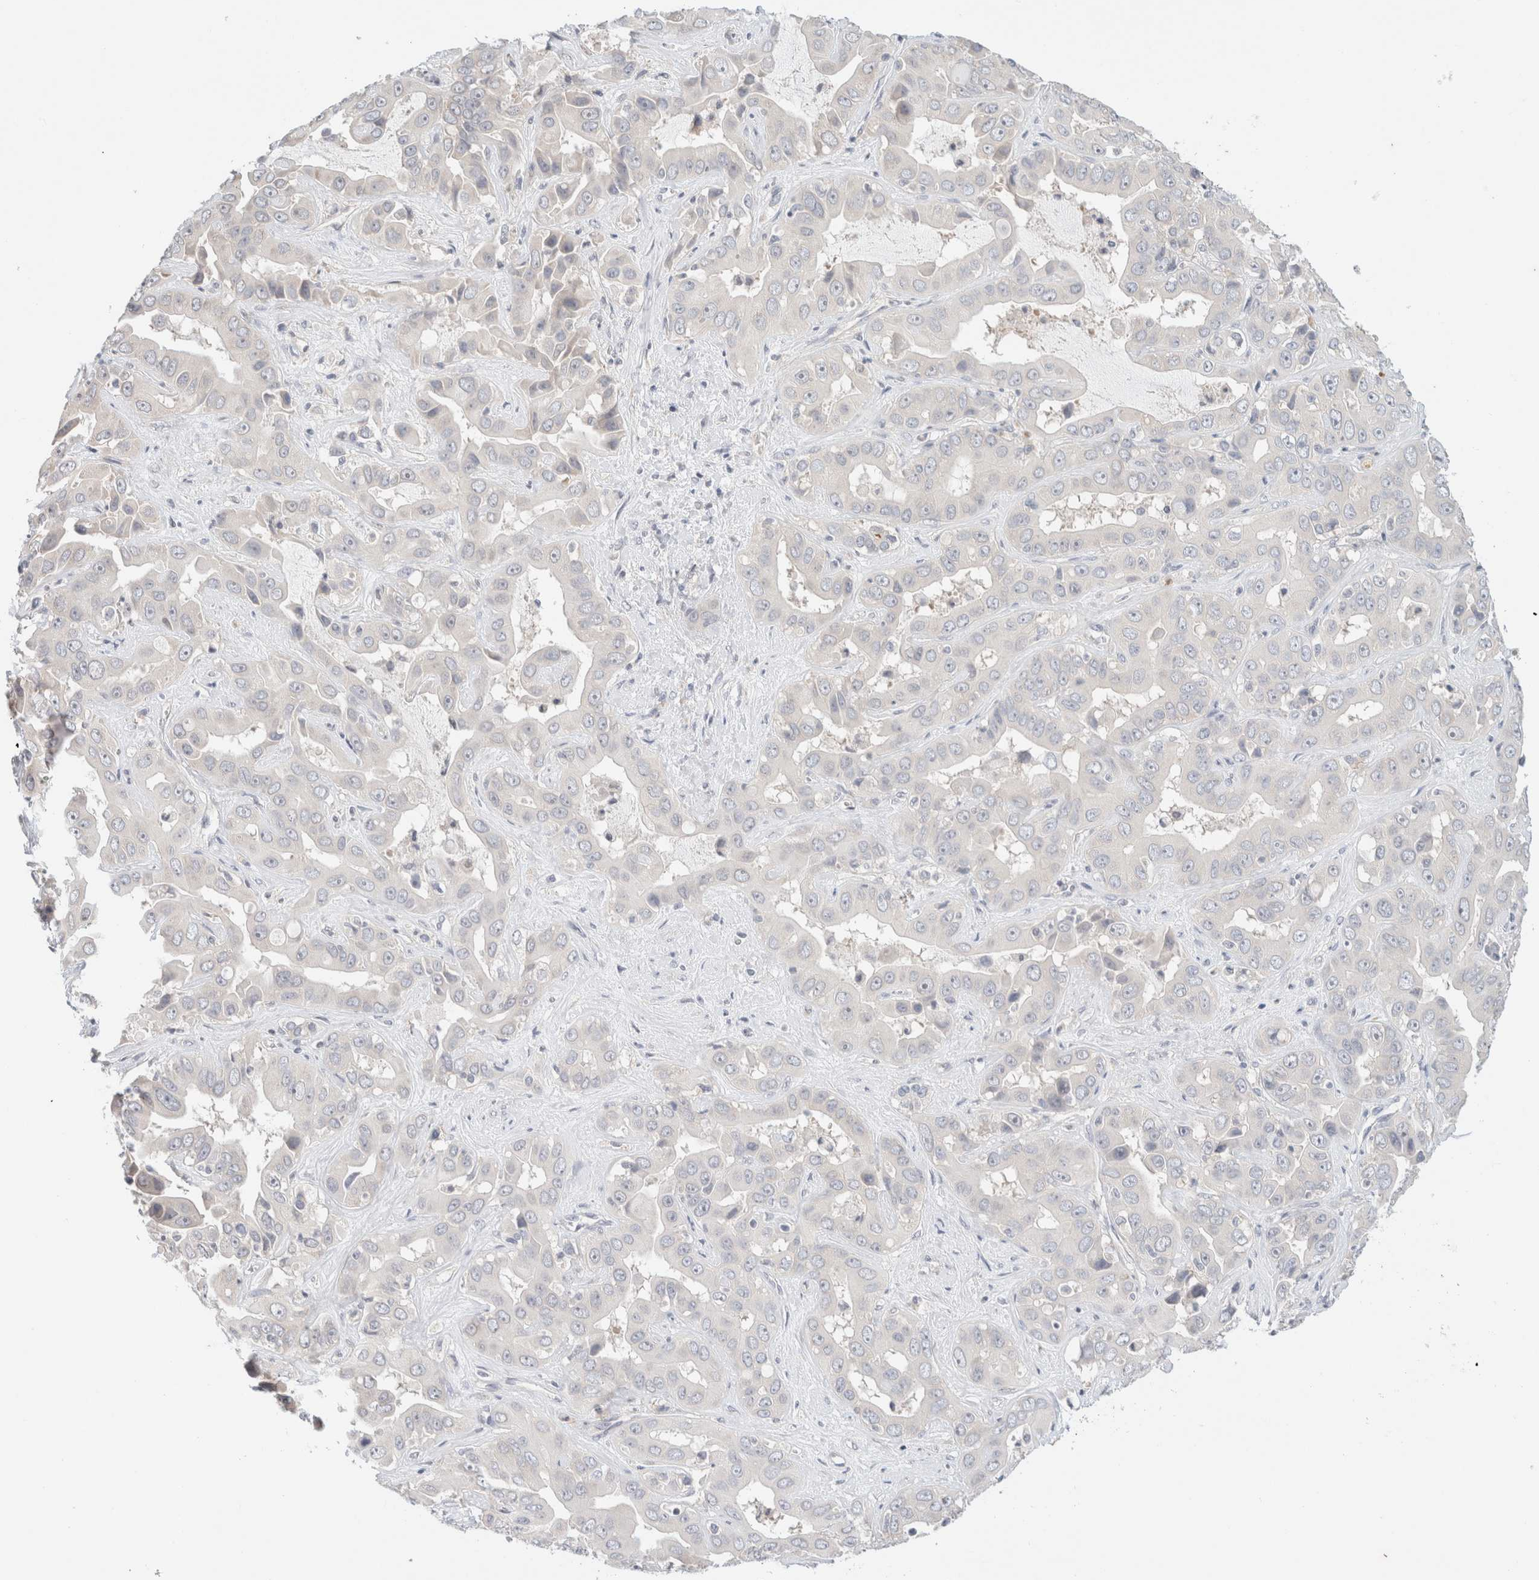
{"staining": {"intensity": "negative", "quantity": "none", "location": "none"}, "tissue": "liver cancer", "cell_type": "Tumor cells", "image_type": "cancer", "snomed": [{"axis": "morphology", "description": "Cholangiocarcinoma"}, {"axis": "topography", "description": "Liver"}], "caption": "IHC of liver cancer exhibits no staining in tumor cells.", "gene": "SPRTN", "patient": {"sex": "female", "age": 52}}